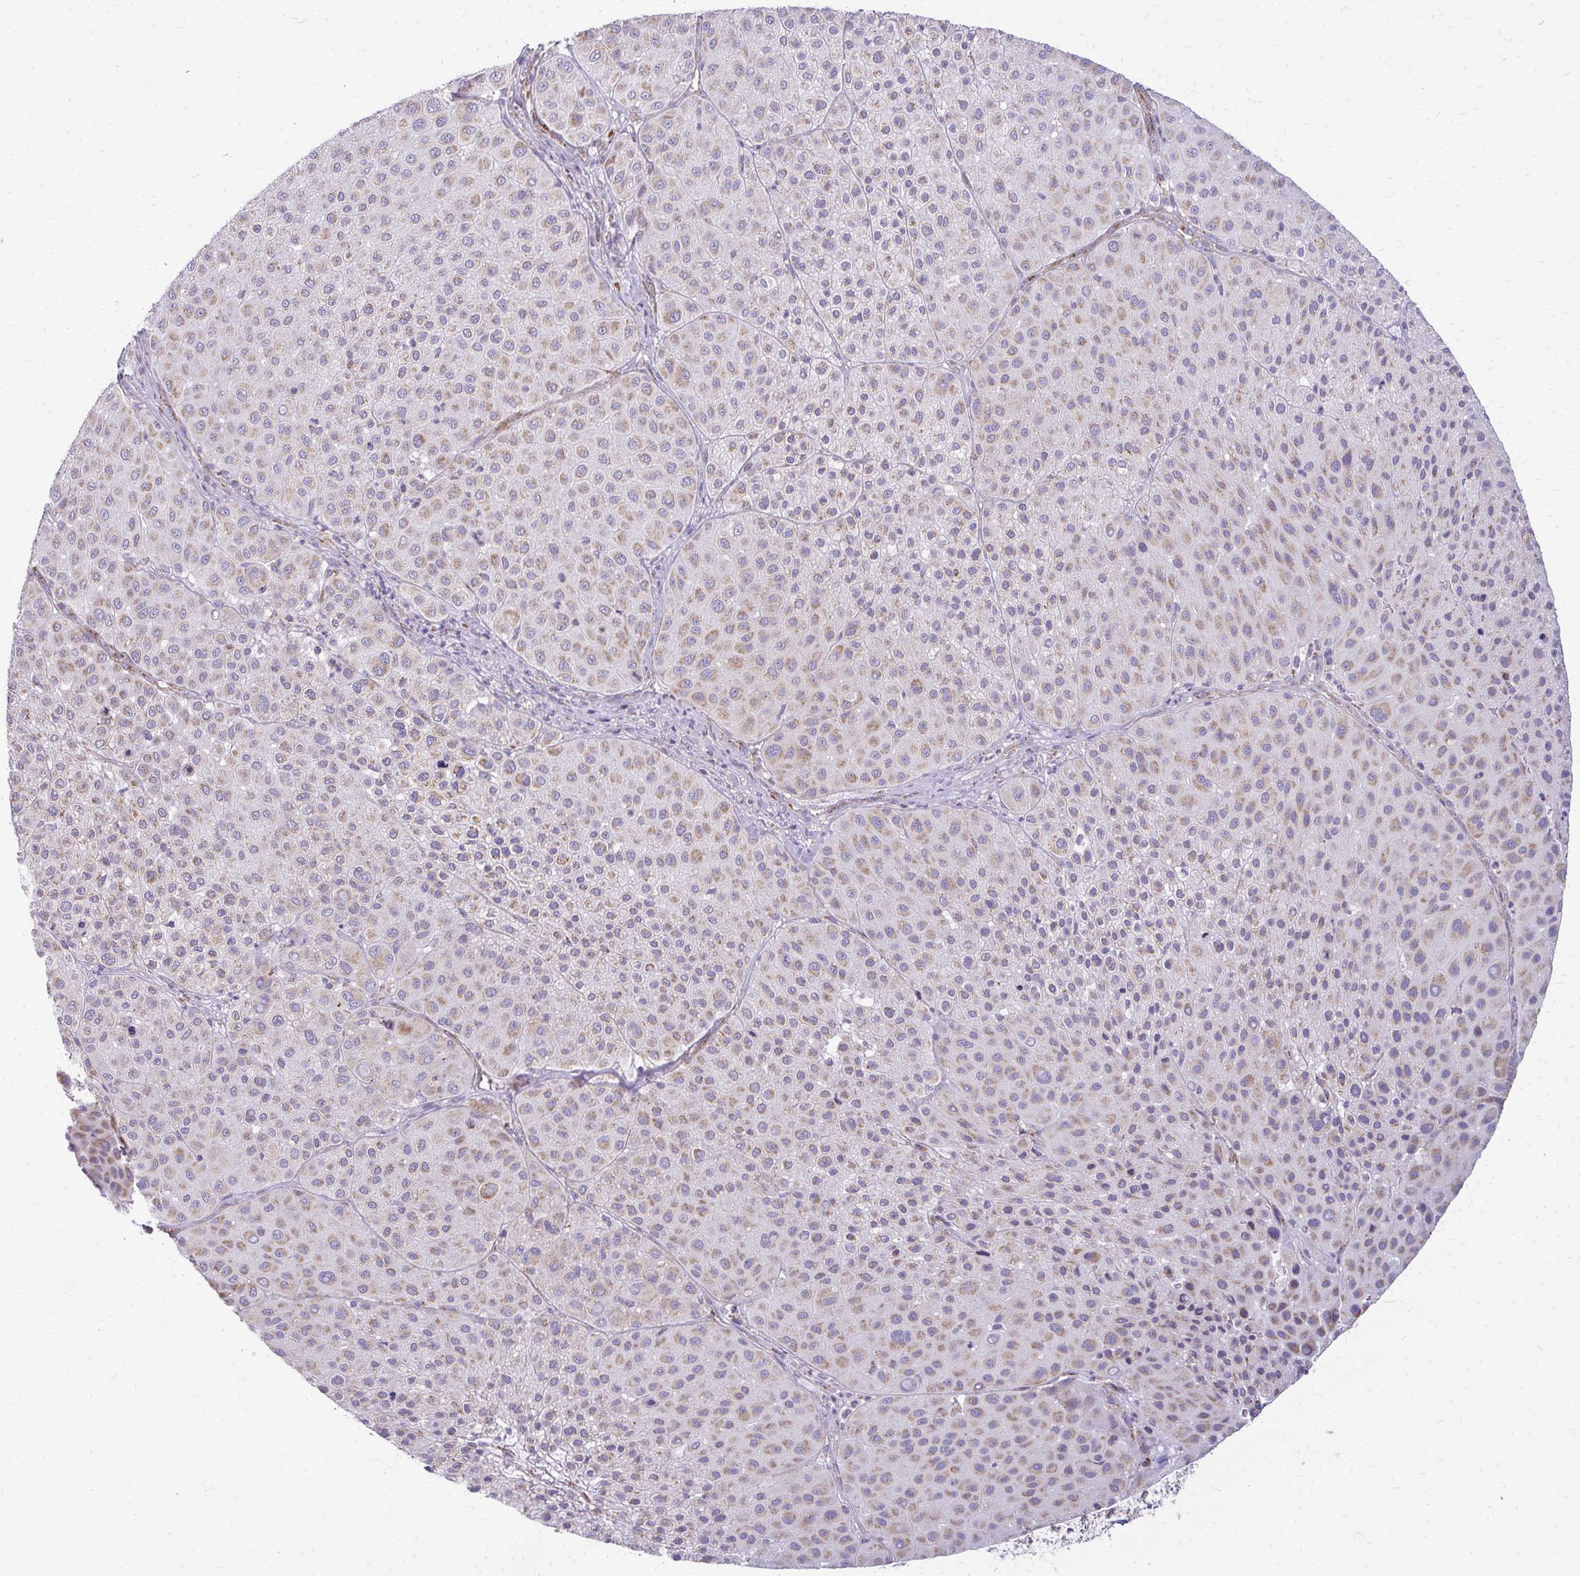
{"staining": {"intensity": "moderate", "quantity": "25%-75%", "location": "cytoplasmic/membranous"}, "tissue": "melanoma", "cell_type": "Tumor cells", "image_type": "cancer", "snomed": [{"axis": "morphology", "description": "Malignant melanoma, Metastatic site"}, {"axis": "topography", "description": "Smooth muscle"}], "caption": "About 25%-75% of tumor cells in malignant melanoma (metastatic site) display moderate cytoplasmic/membranous protein staining as visualized by brown immunohistochemical staining.", "gene": "IFIT1", "patient": {"sex": "male", "age": 41}}